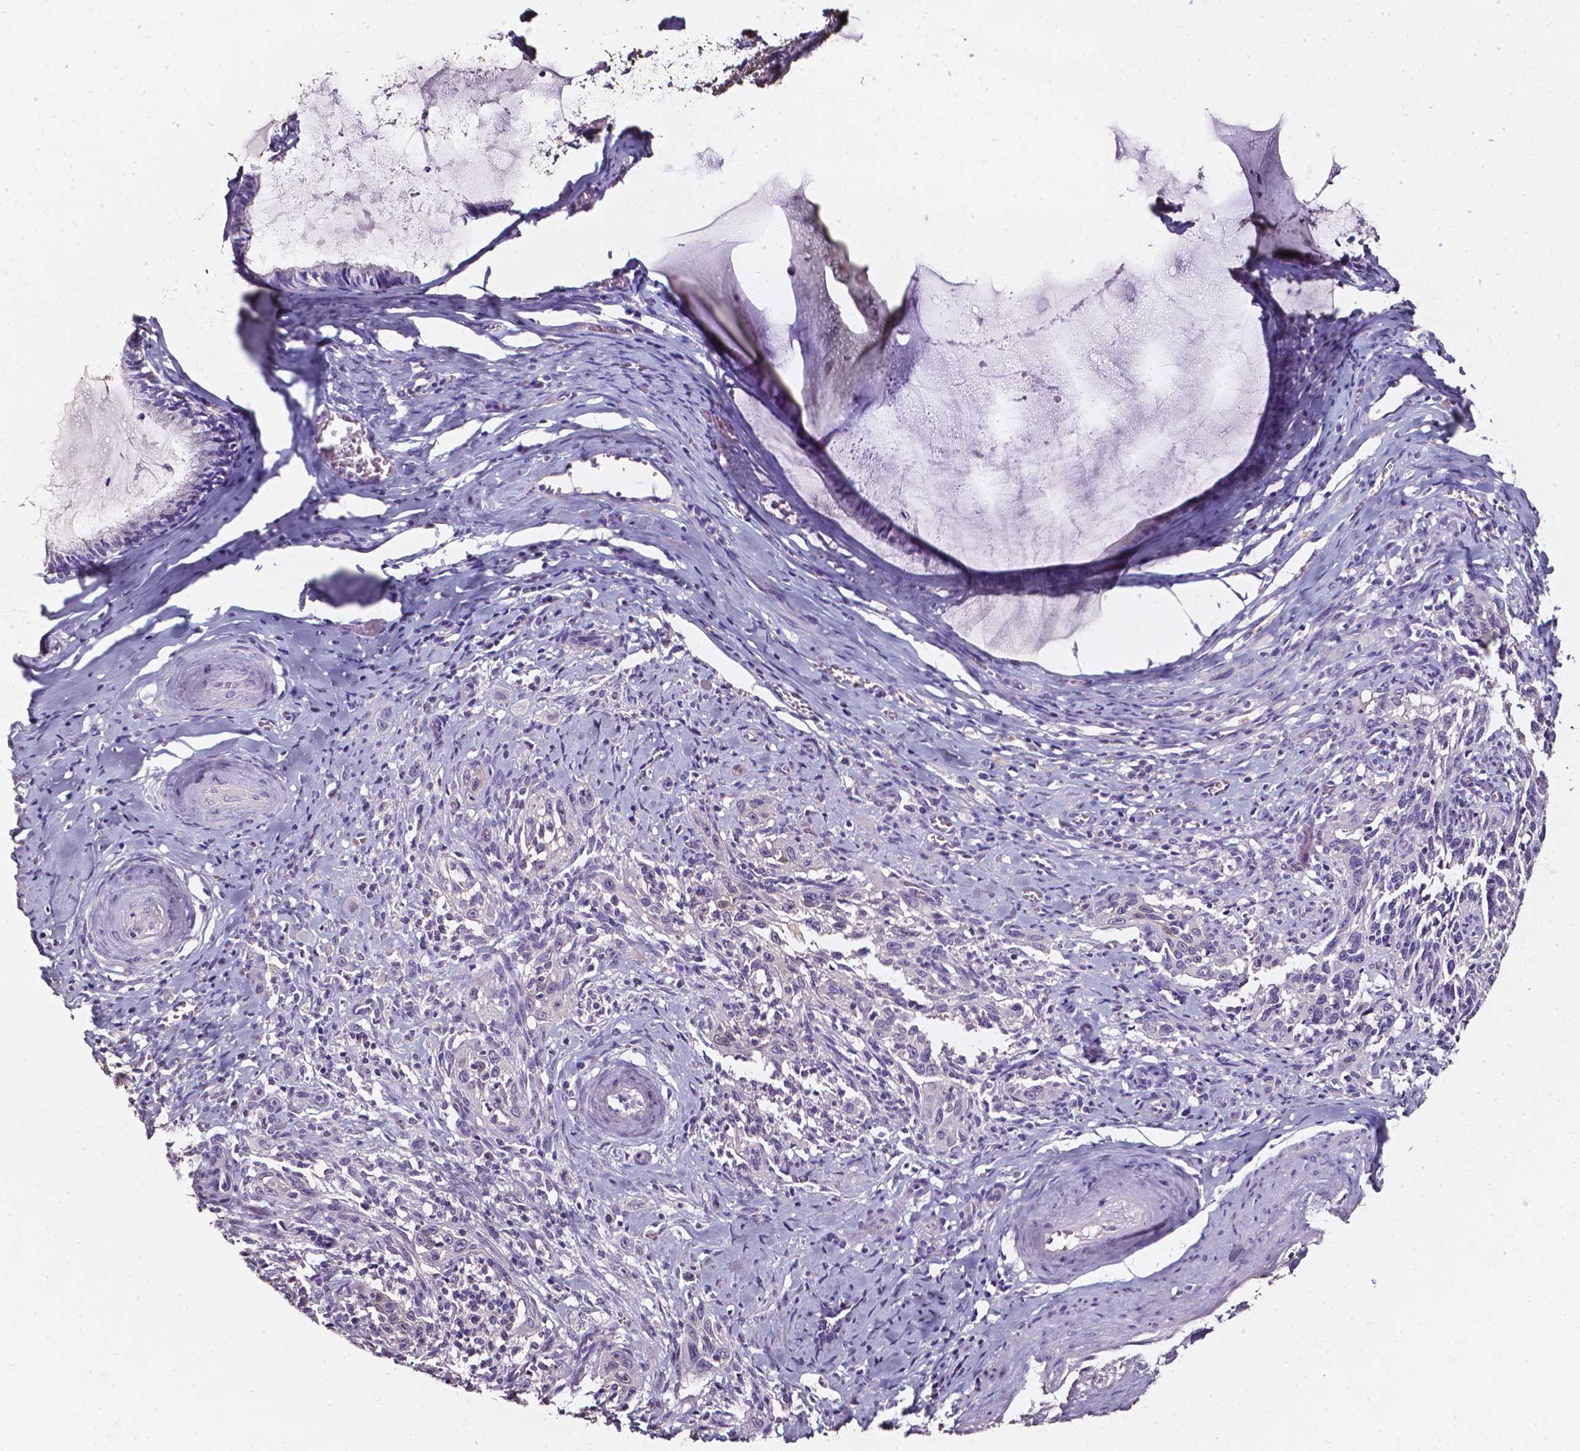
{"staining": {"intensity": "negative", "quantity": "none", "location": "none"}, "tissue": "cervical cancer", "cell_type": "Tumor cells", "image_type": "cancer", "snomed": [{"axis": "morphology", "description": "Squamous cell carcinoma, NOS"}, {"axis": "topography", "description": "Cervix"}], "caption": "This image is of cervical cancer (squamous cell carcinoma) stained with IHC to label a protein in brown with the nuclei are counter-stained blue. There is no positivity in tumor cells. The staining was performed using DAB to visualize the protein expression in brown, while the nuclei were stained in blue with hematoxylin (Magnification: 20x).", "gene": "AKR1B10", "patient": {"sex": "female", "age": 51}}